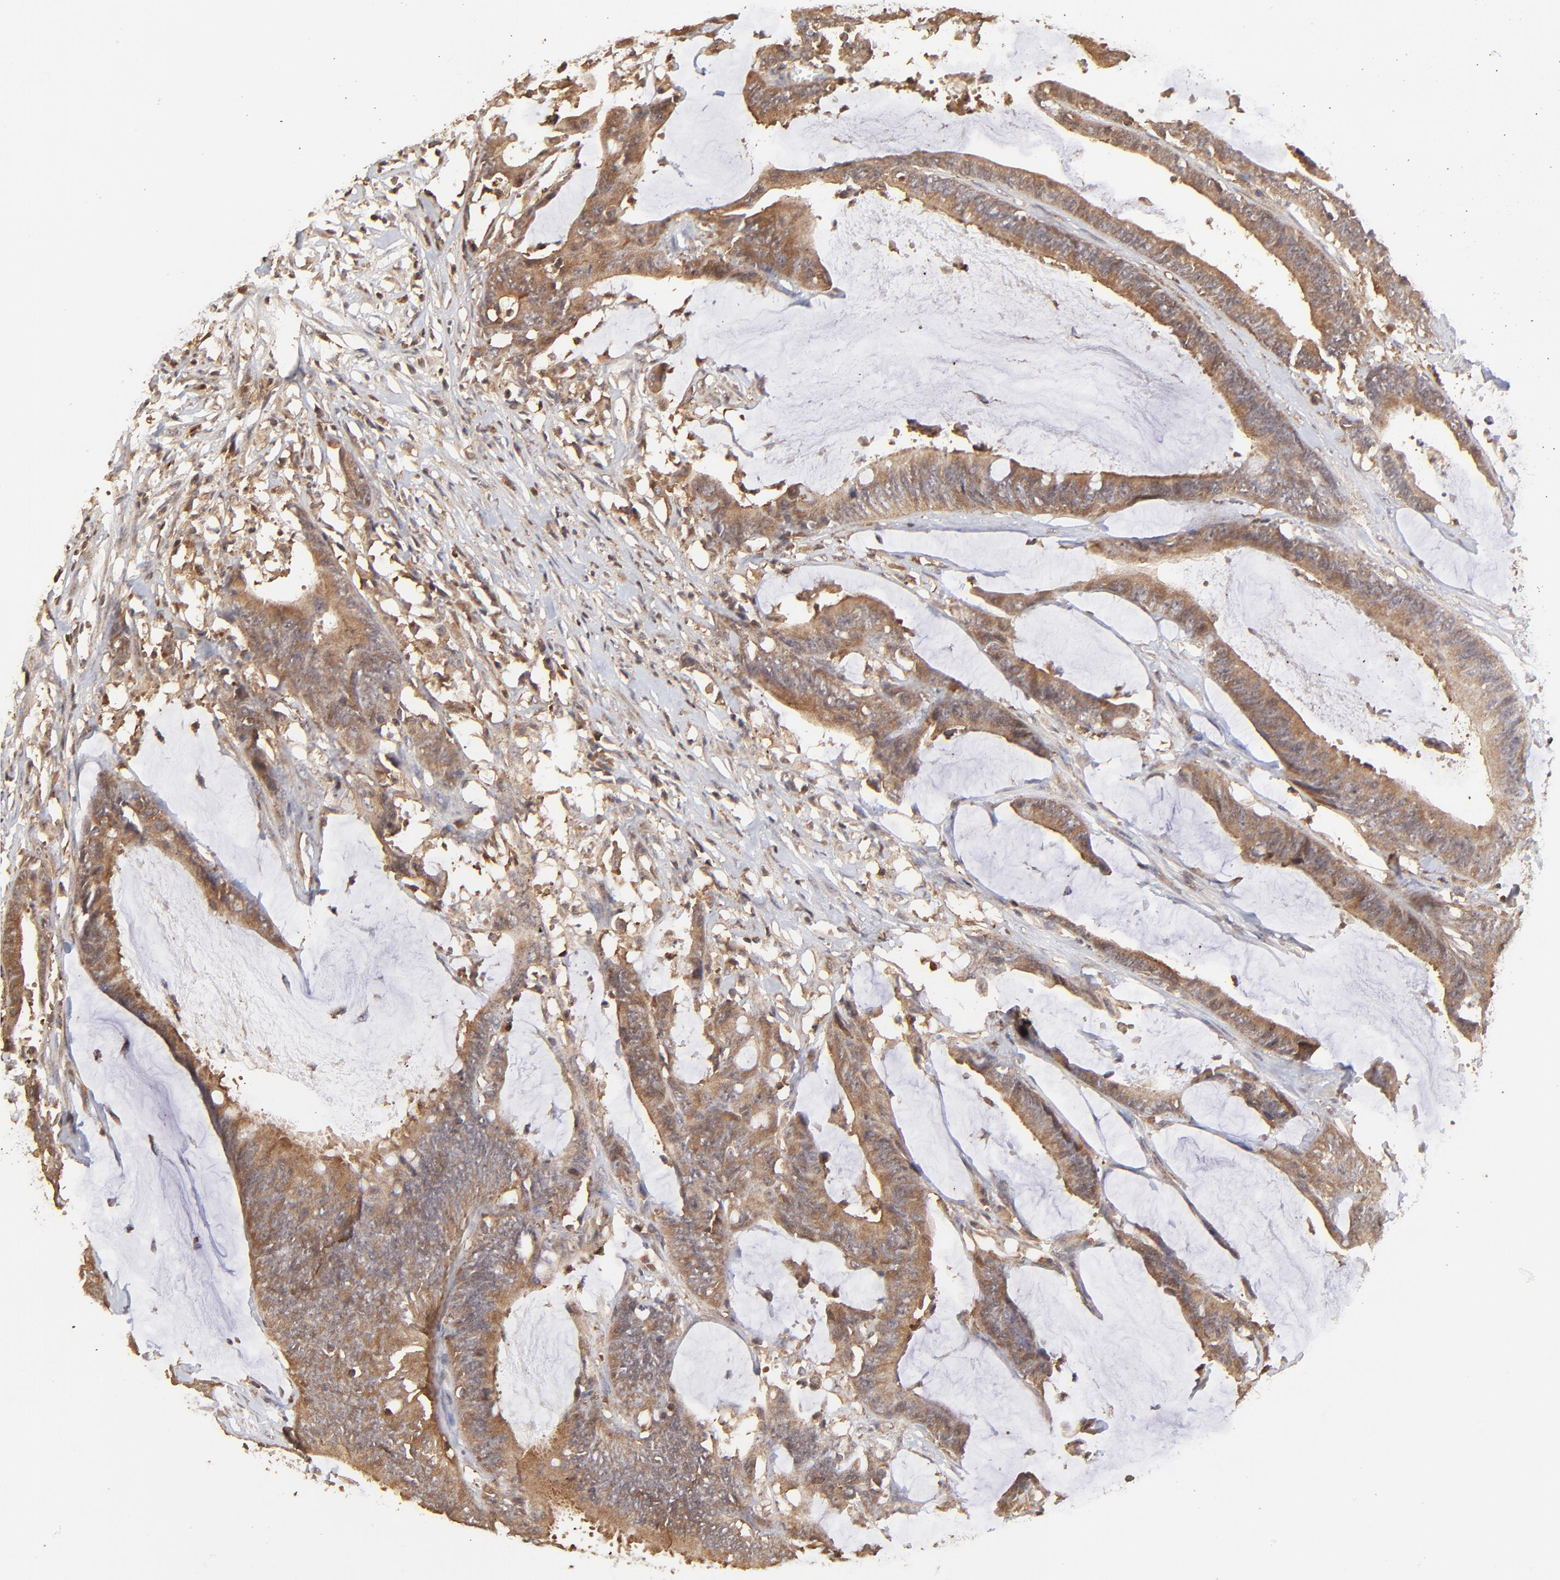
{"staining": {"intensity": "moderate", "quantity": ">75%", "location": "cytoplasmic/membranous"}, "tissue": "colorectal cancer", "cell_type": "Tumor cells", "image_type": "cancer", "snomed": [{"axis": "morphology", "description": "Adenocarcinoma, NOS"}, {"axis": "topography", "description": "Rectum"}], "caption": "High-power microscopy captured an immunohistochemistry (IHC) image of colorectal cancer, revealing moderate cytoplasmic/membranous staining in about >75% of tumor cells. (IHC, brightfield microscopy, high magnification).", "gene": "STON2", "patient": {"sex": "female", "age": 66}}